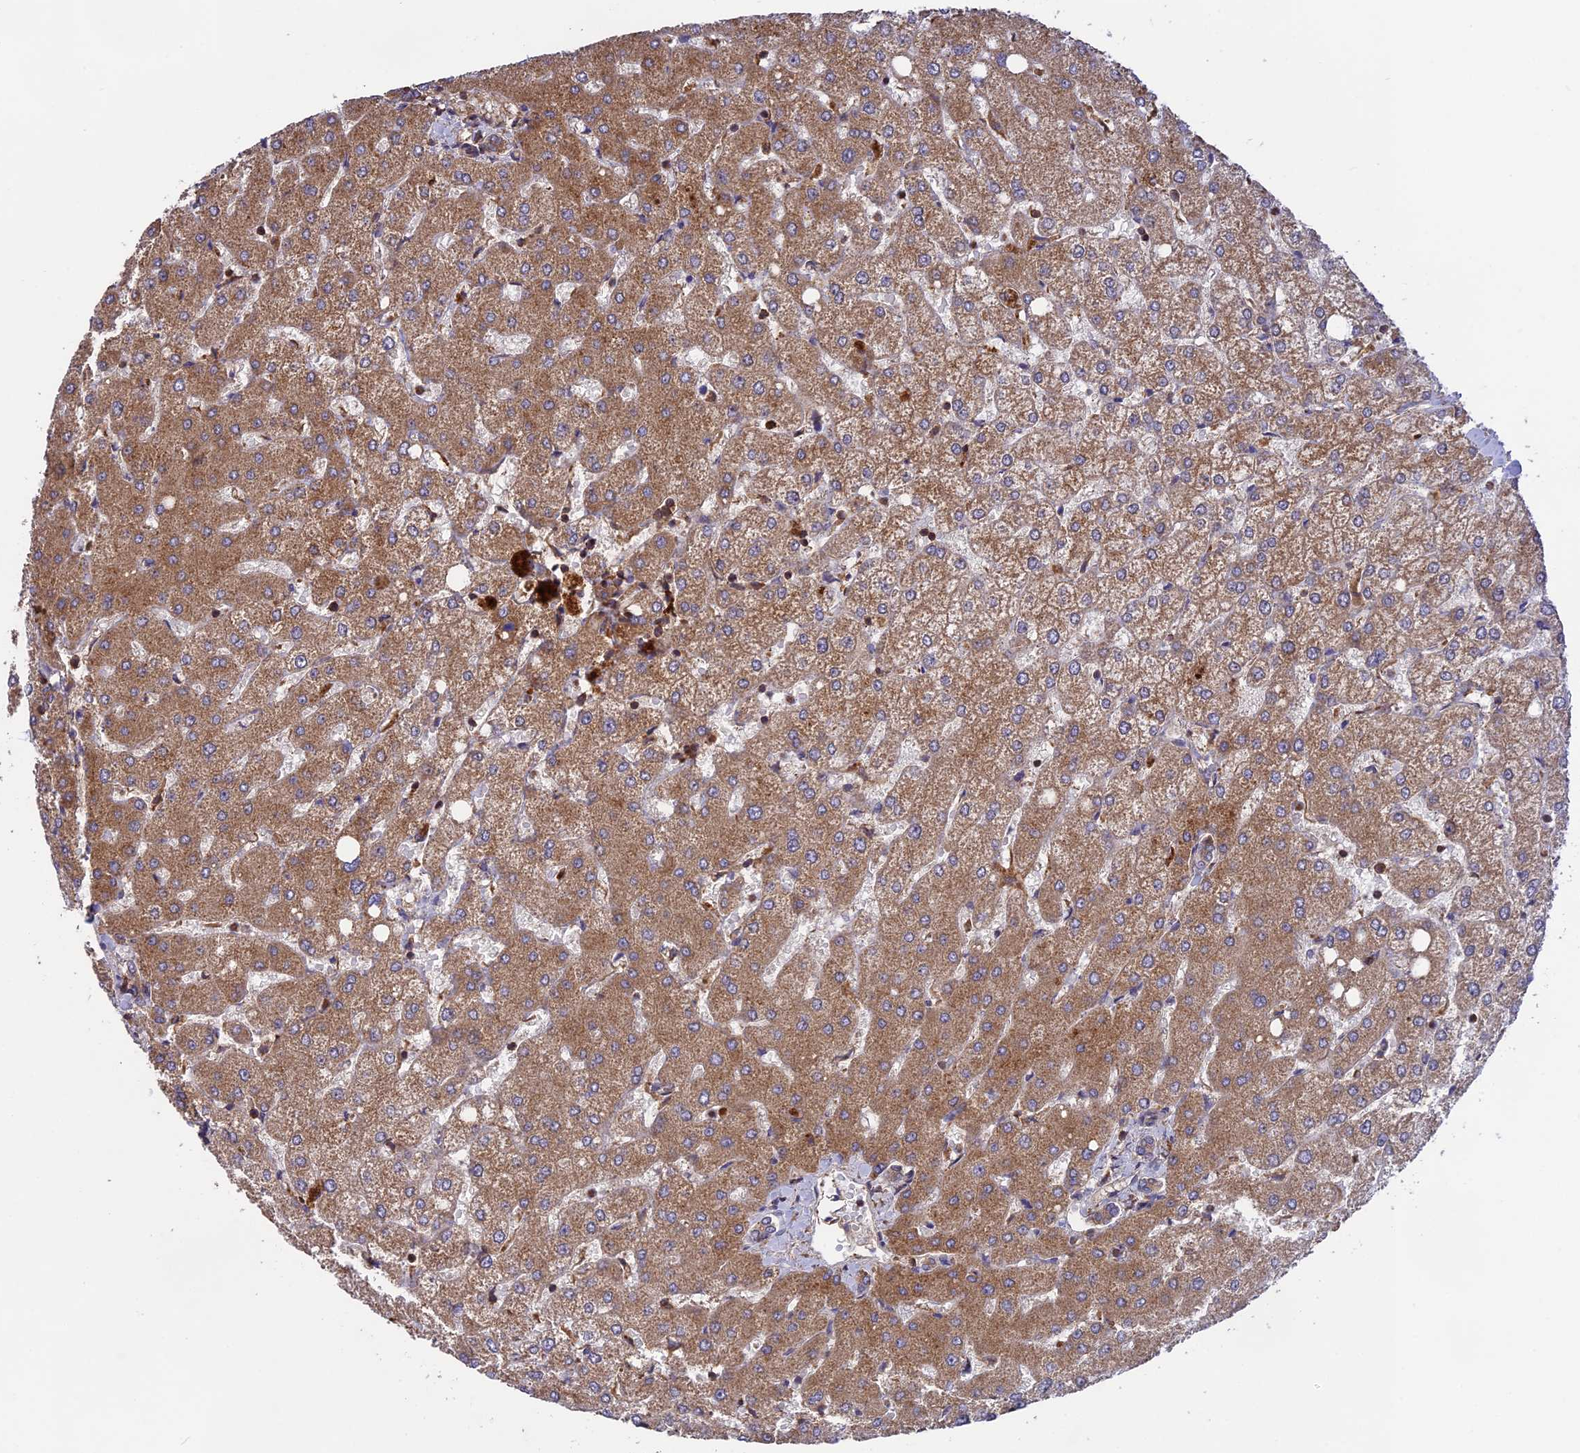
{"staining": {"intensity": "moderate", "quantity": ">75%", "location": "cytoplasmic/membranous"}, "tissue": "liver", "cell_type": "Cholangiocytes", "image_type": "normal", "snomed": [{"axis": "morphology", "description": "Normal tissue, NOS"}, {"axis": "topography", "description": "Liver"}], "caption": "This micrograph exhibits IHC staining of benign liver, with medium moderate cytoplasmic/membranous expression in about >75% of cholangiocytes.", "gene": "NUDT8", "patient": {"sex": "female", "age": 54}}